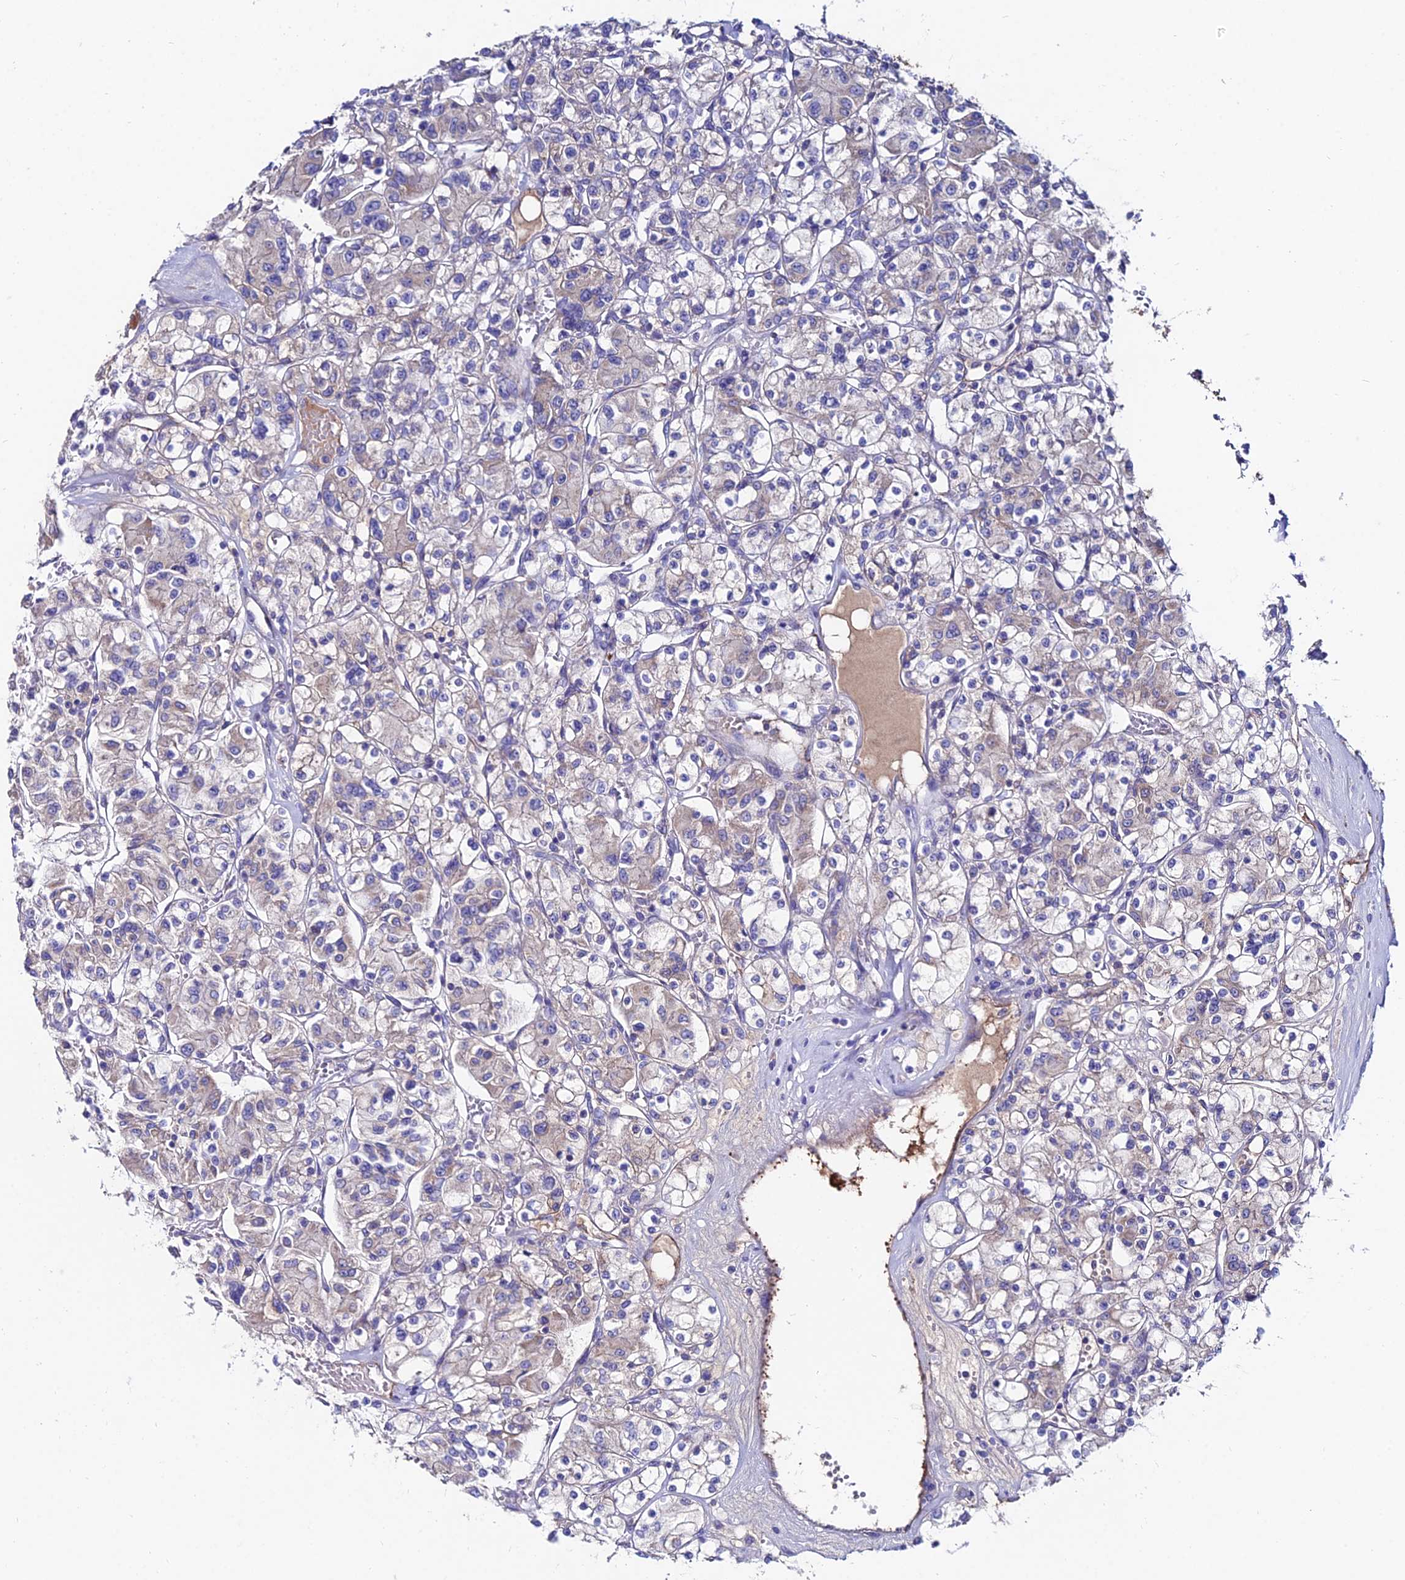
{"staining": {"intensity": "negative", "quantity": "none", "location": "none"}, "tissue": "renal cancer", "cell_type": "Tumor cells", "image_type": "cancer", "snomed": [{"axis": "morphology", "description": "Adenocarcinoma, NOS"}, {"axis": "topography", "description": "Kidney"}], "caption": "Tumor cells show no significant expression in adenocarcinoma (renal).", "gene": "SLC25A16", "patient": {"sex": "female", "age": 59}}